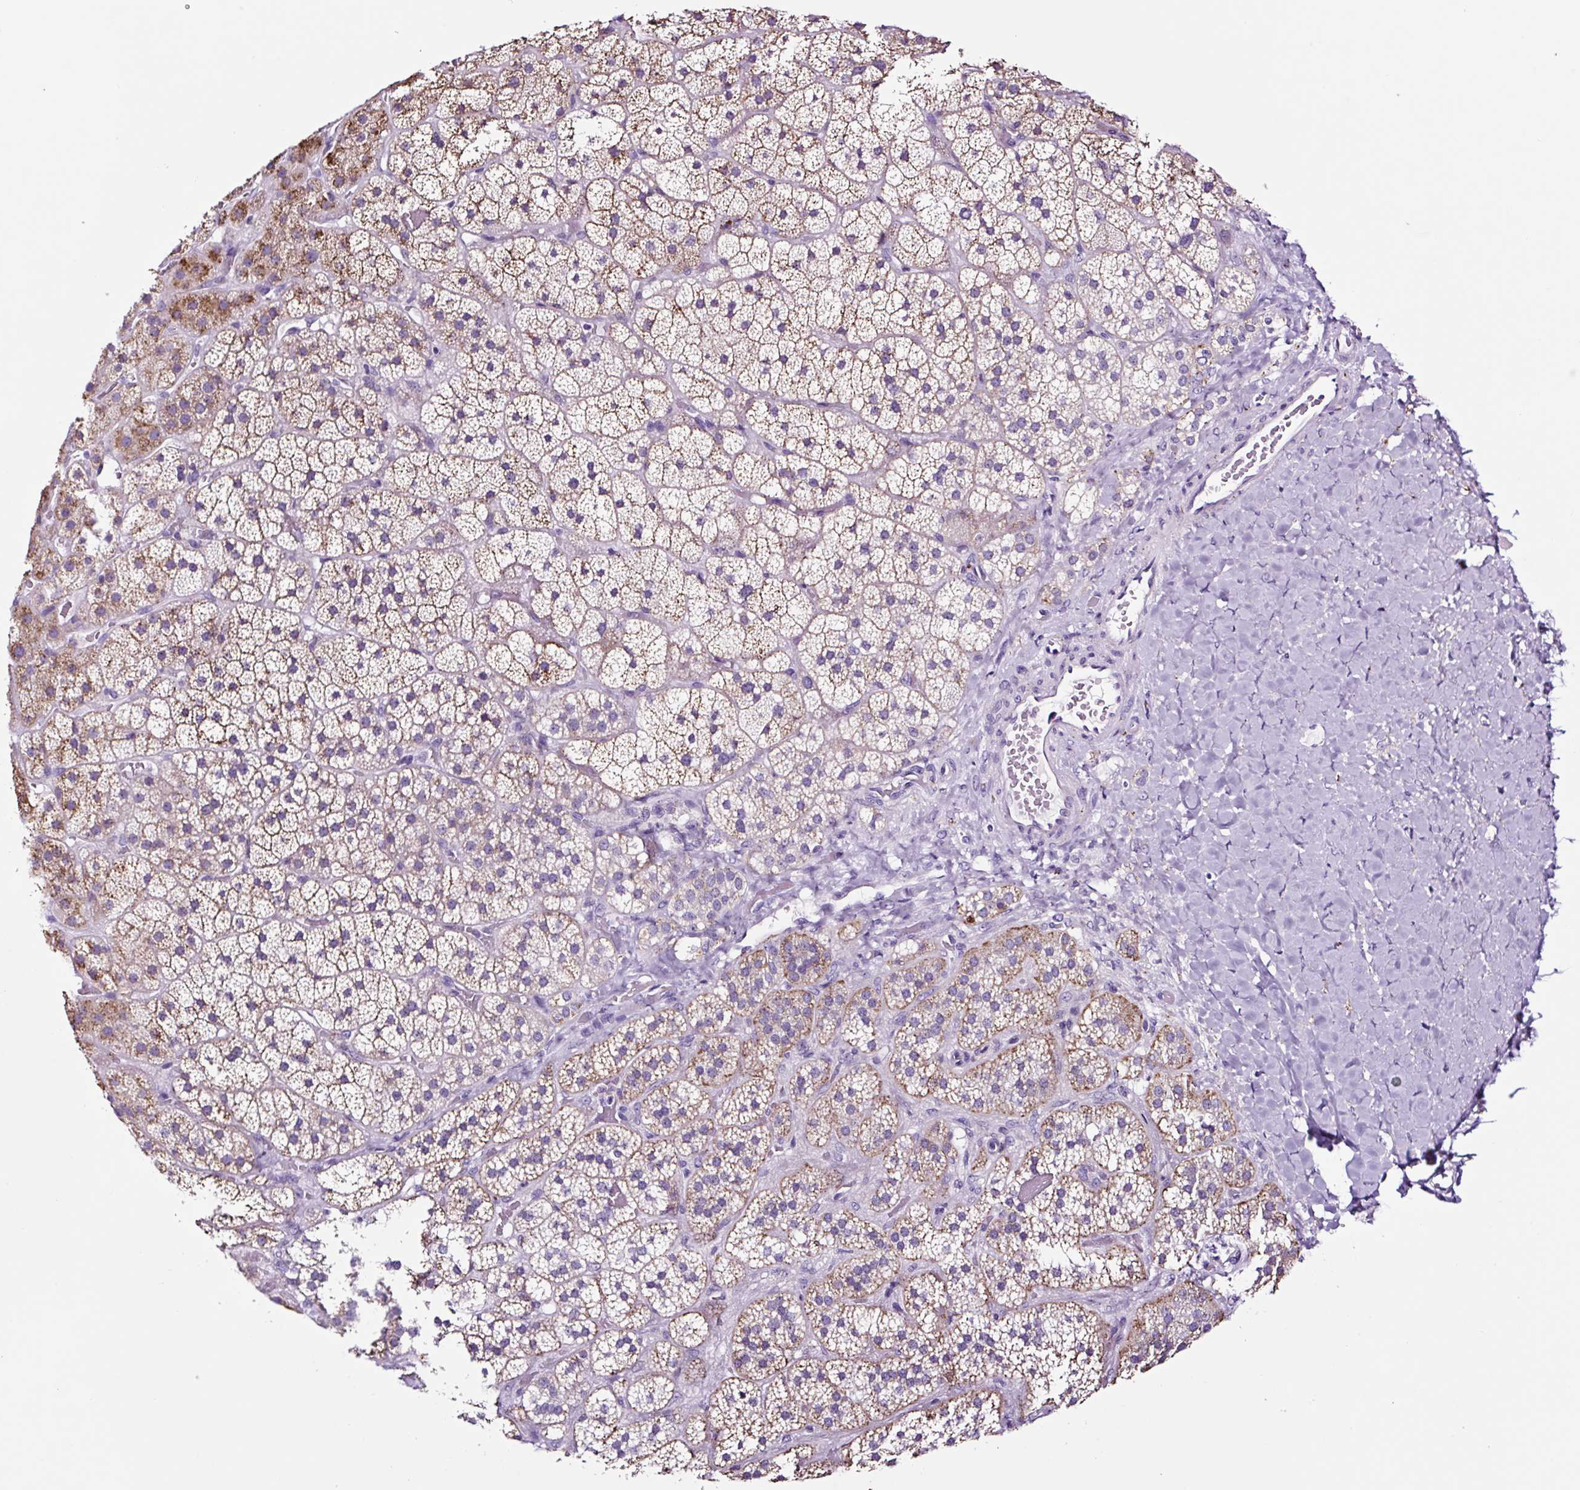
{"staining": {"intensity": "moderate", "quantity": "<25%", "location": "cytoplasmic/membranous"}, "tissue": "adrenal gland", "cell_type": "Glandular cells", "image_type": "normal", "snomed": [{"axis": "morphology", "description": "Normal tissue, NOS"}, {"axis": "topography", "description": "Adrenal gland"}], "caption": "Adrenal gland stained with a brown dye reveals moderate cytoplasmic/membranous positive staining in about <25% of glandular cells.", "gene": "LCN10", "patient": {"sex": "male", "age": 57}}